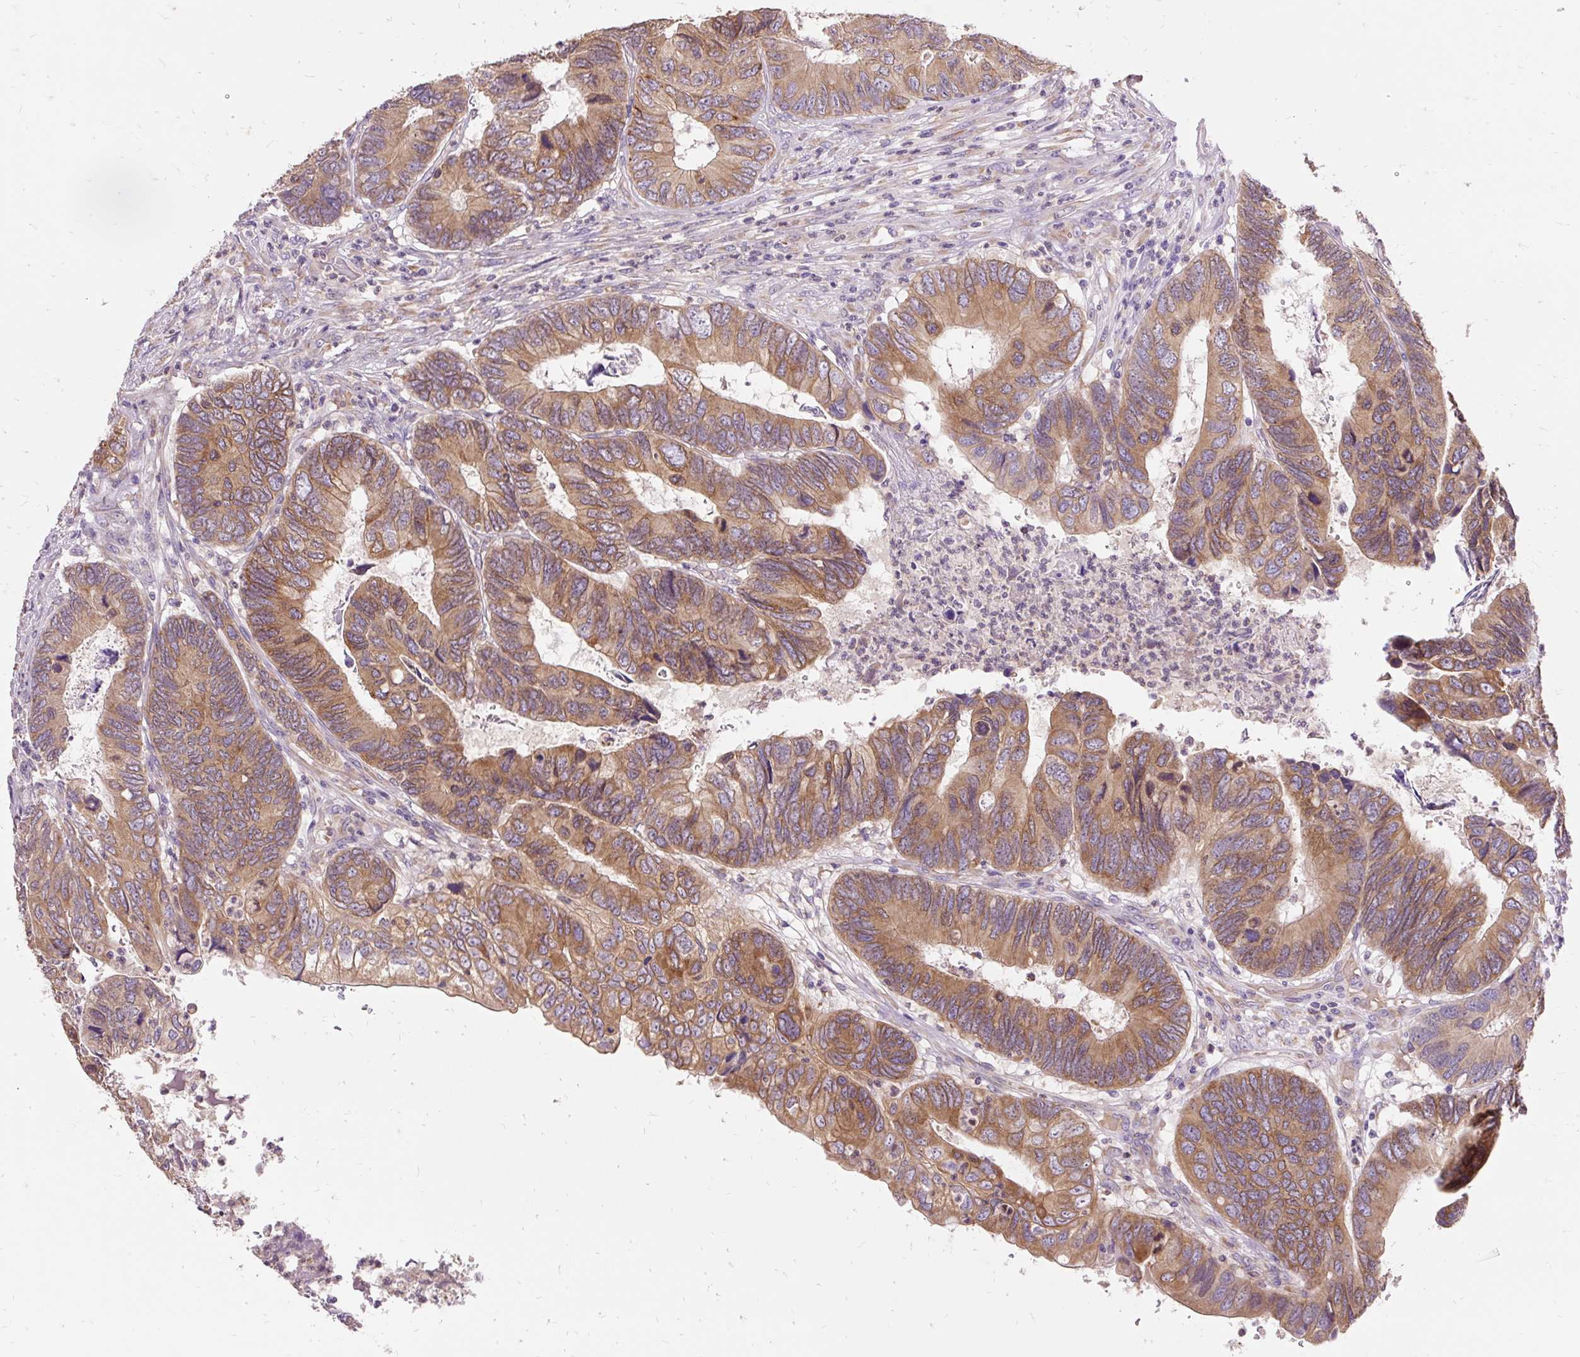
{"staining": {"intensity": "moderate", "quantity": ">75%", "location": "cytoplasmic/membranous"}, "tissue": "colorectal cancer", "cell_type": "Tumor cells", "image_type": "cancer", "snomed": [{"axis": "morphology", "description": "Adenocarcinoma, NOS"}, {"axis": "topography", "description": "Colon"}], "caption": "Immunohistochemistry photomicrograph of human adenocarcinoma (colorectal) stained for a protein (brown), which displays medium levels of moderate cytoplasmic/membranous staining in approximately >75% of tumor cells.", "gene": "SEC63", "patient": {"sex": "female", "age": 67}}